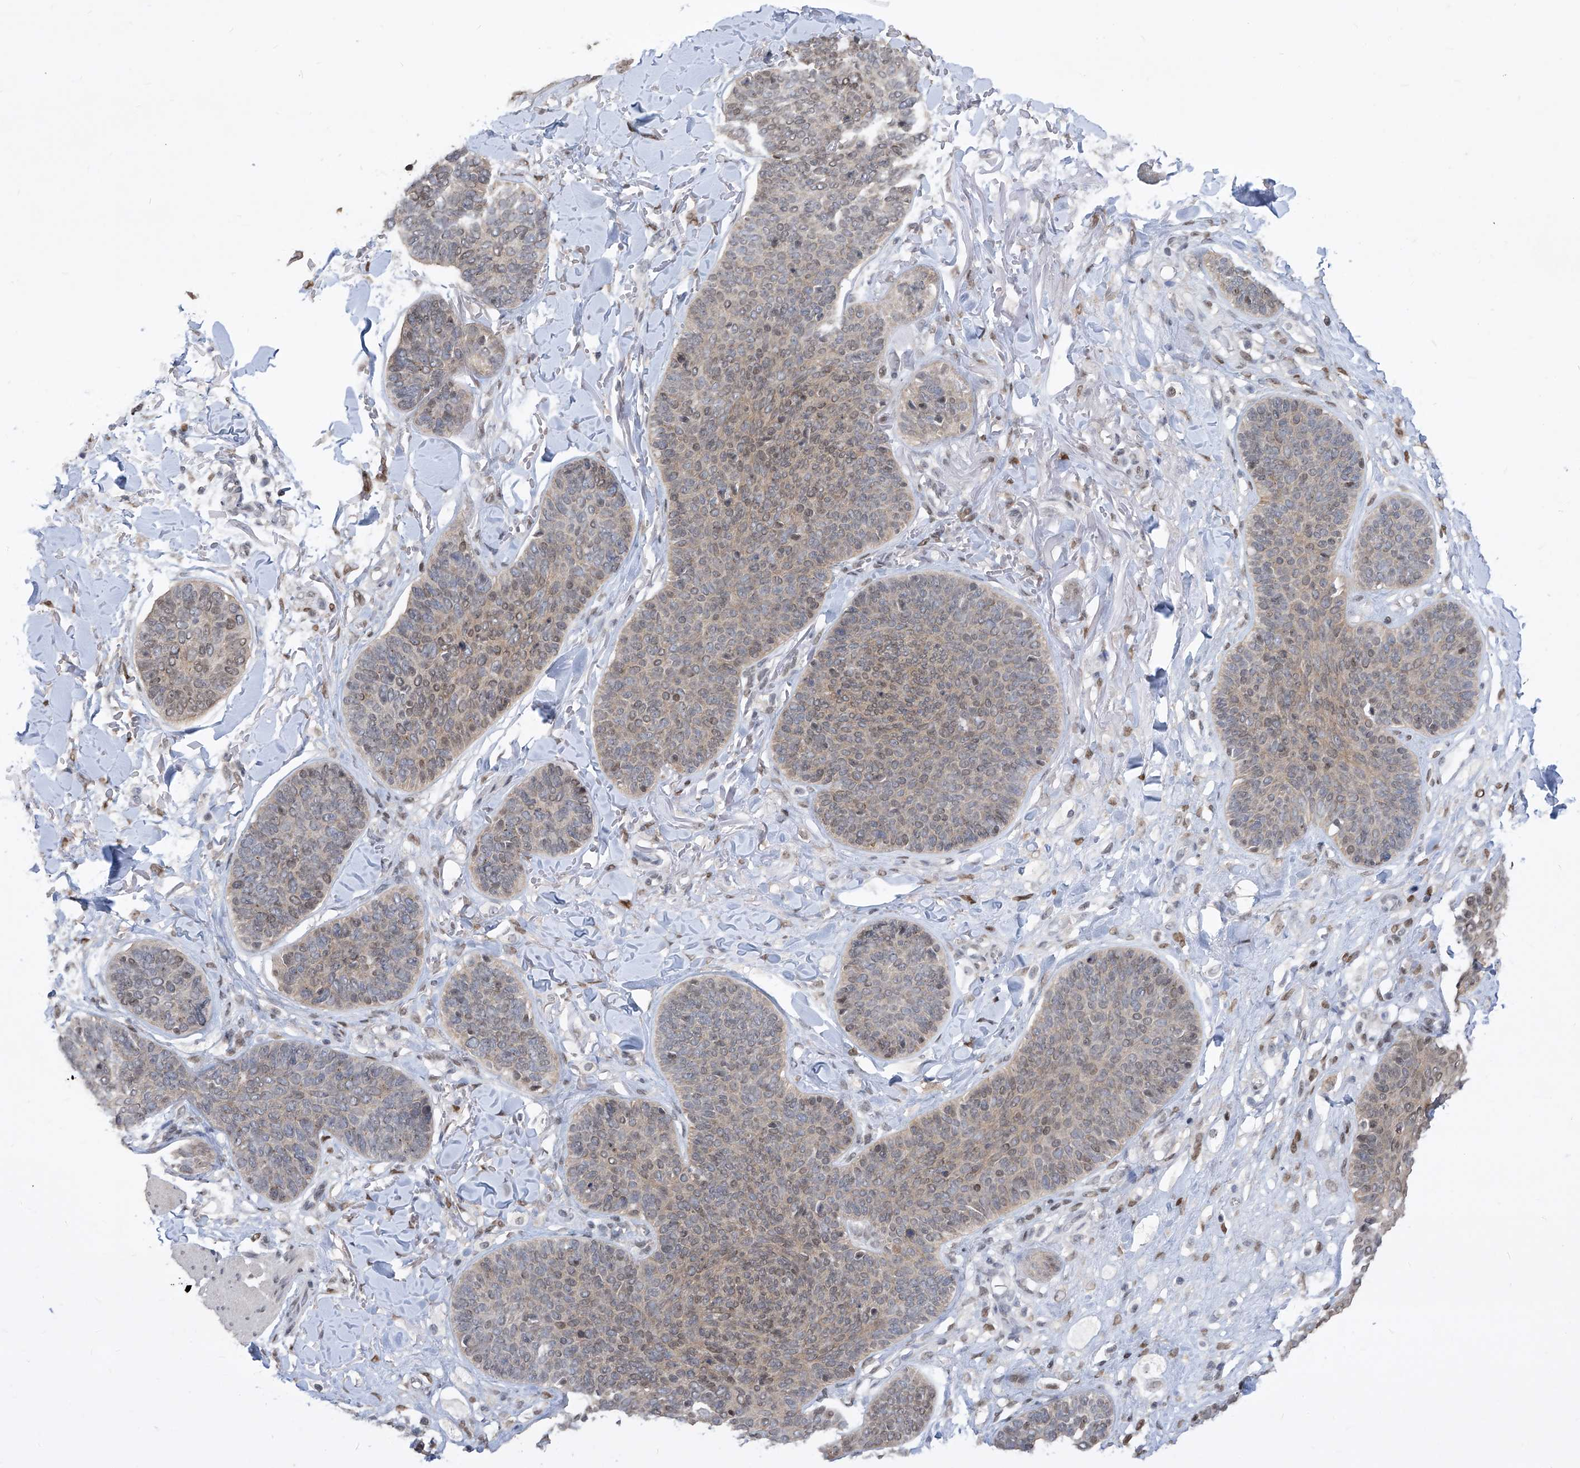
{"staining": {"intensity": "weak", "quantity": "25%-75%", "location": "cytoplasmic/membranous,nuclear"}, "tissue": "skin cancer", "cell_type": "Tumor cells", "image_type": "cancer", "snomed": [{"axis": "morphology", "description": "Basal cell carcinoma"}, {"axis": "topography", "description": "Skin"}], "caption": "Human skin cancer stained with a protein marker reveals weak staining in tumor cells.", "gene": "CETN2", "patient": {"sex": "male", "age": 85}}